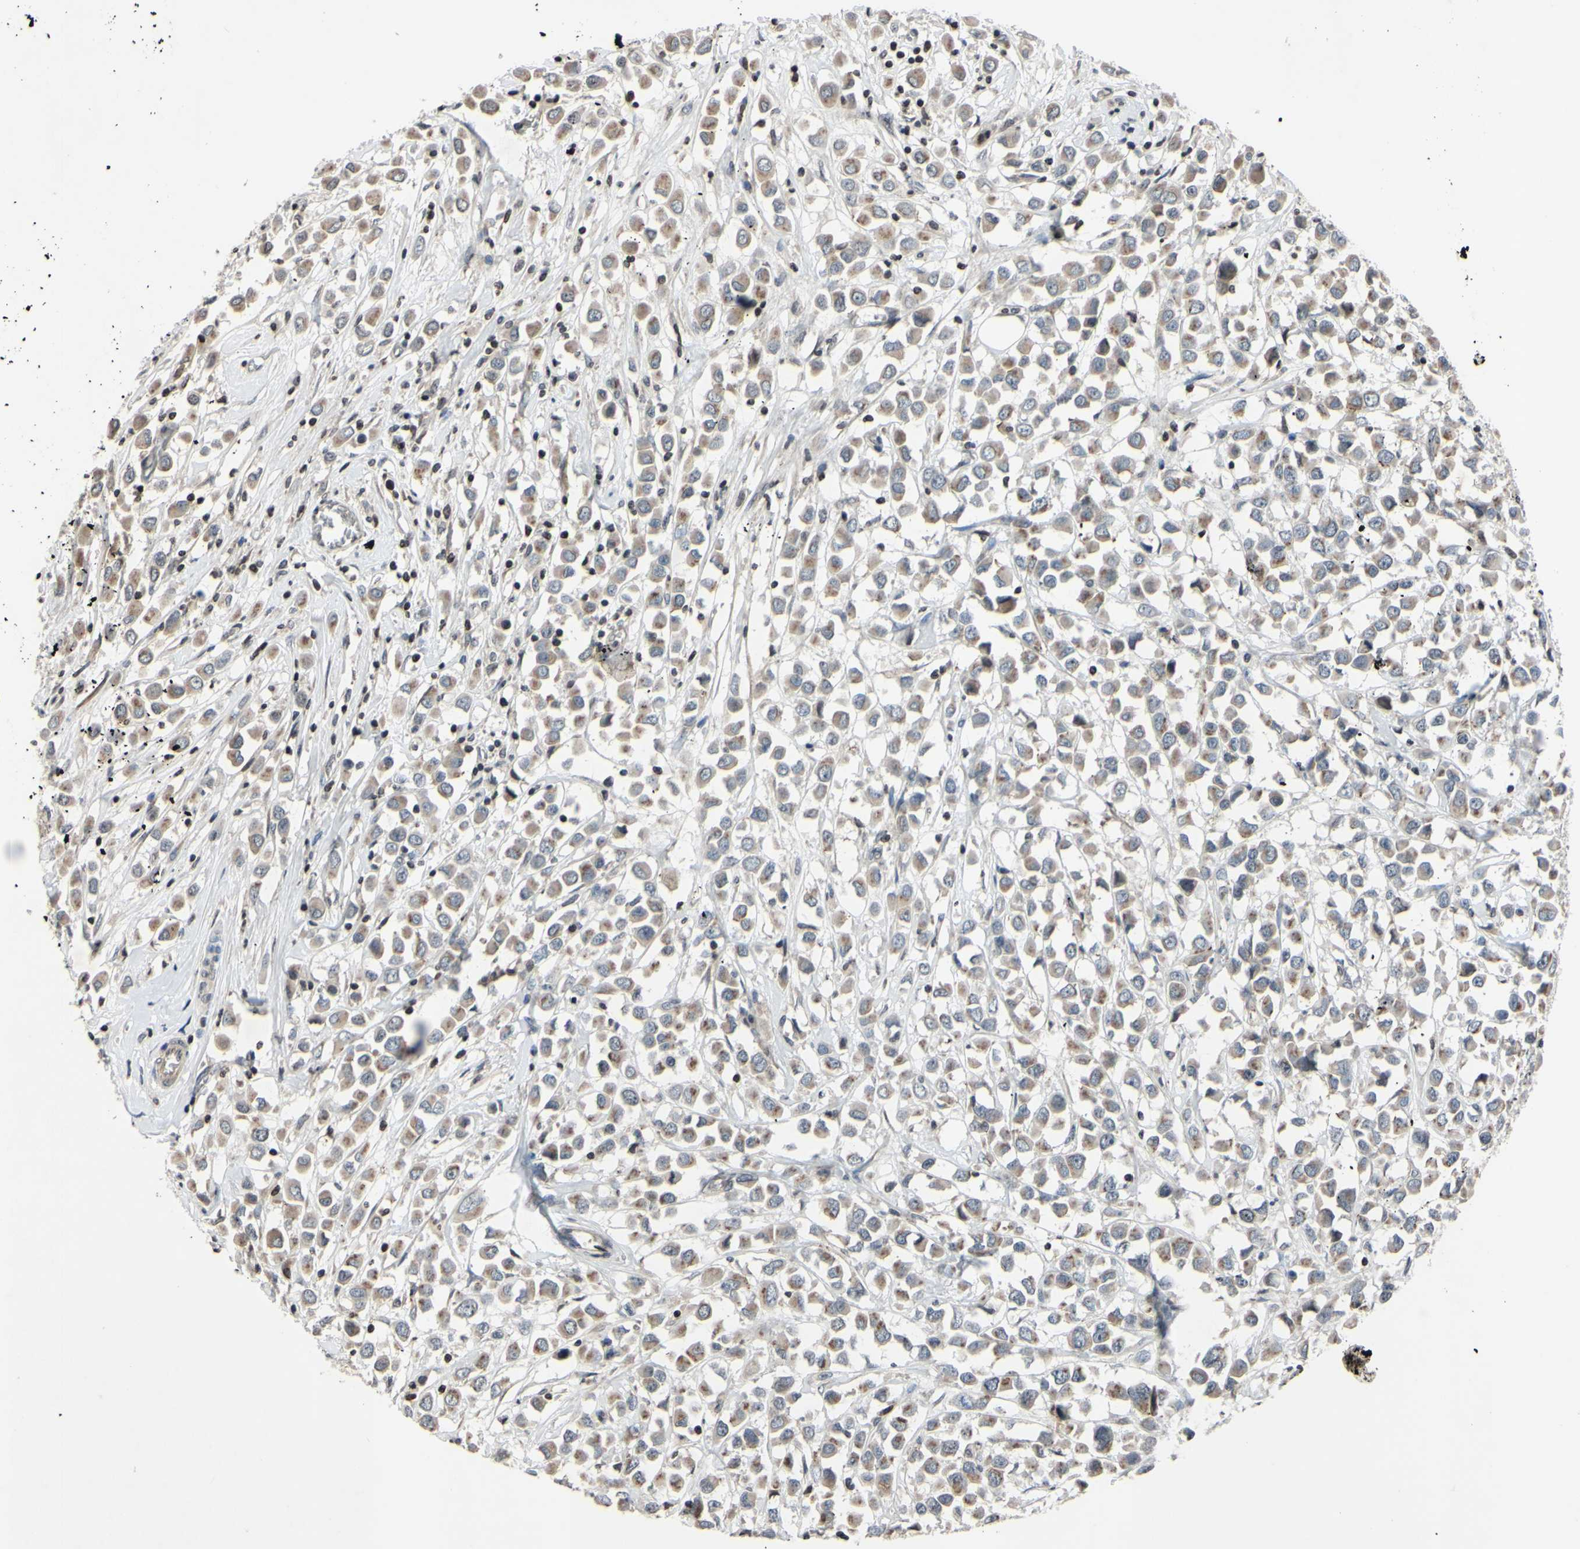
{"staining": {"intensity": "weak", "quantity": ">75%", "location": "cytoplasmic/membranous"}, "tissue": "breast cancer", "cell_type": "Tumor cells", "image_type": "cancer", "snomed": [{"axis": "morphology", "description": "Duct carcinoma"}, {"axis": "topography", "description": "Breast"}], "caption": "Human breast cancer (intraductal carcinoma) stained for a protein (brown) reveals weak cytoplasmic/membranous positive staining in approximately >75% of tumor cells.", "gene": "ARG1", "patient": {"sex": "female", "age": 61}}